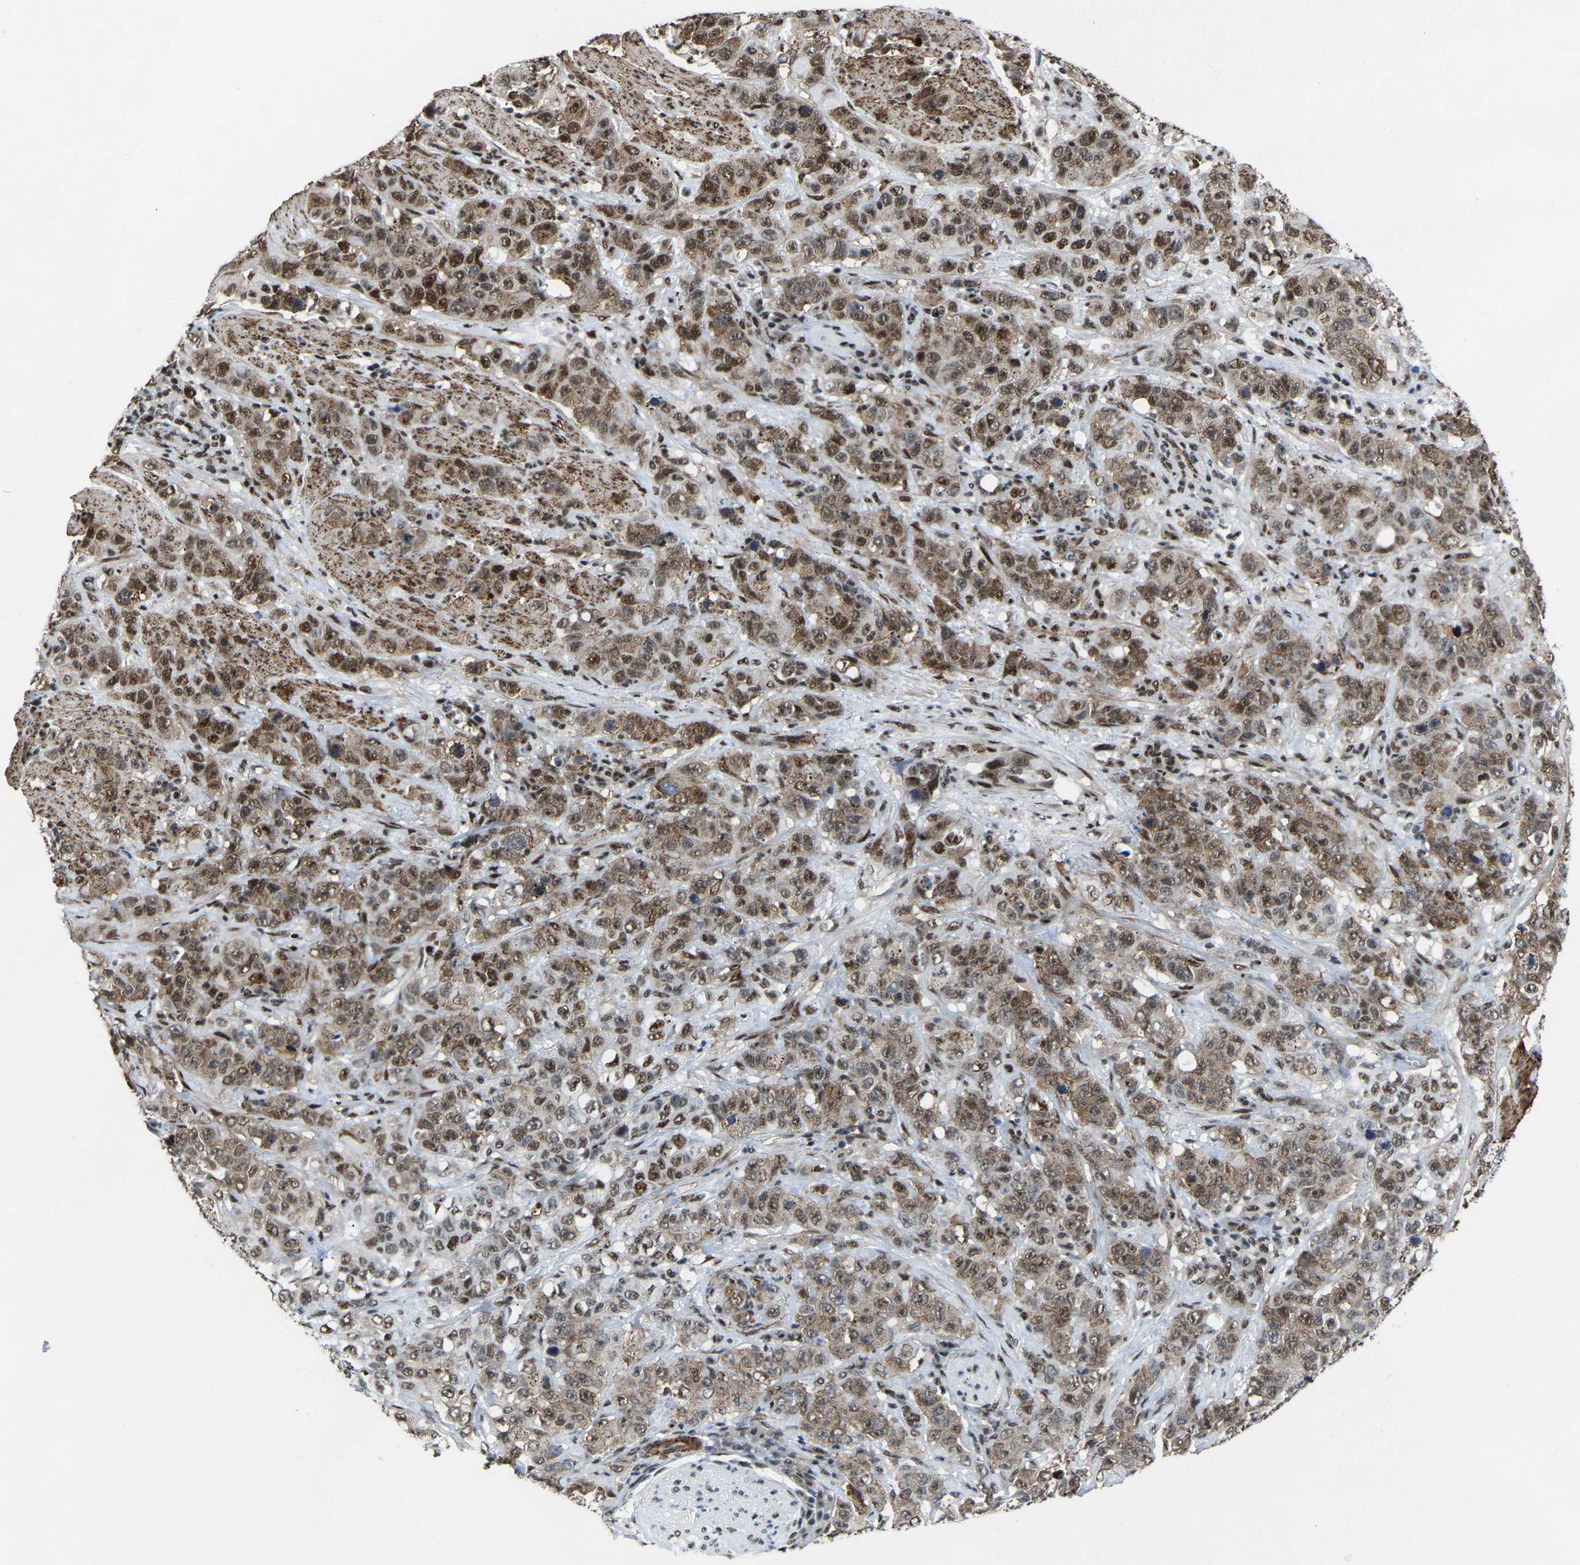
{"staining": {"intensity": "moderate", "quantity": ">75%", "location": "nuclear"}, "tissue": "stomach cancer", "cell_type": "Tumor cells", "image_type": "cancer", "snomed": [{"axis": "morphology", "description": "Adenocarcinoma, NOS"}, {"axis": "topography", "description": "Stomach"}], "caption": "Tumor cells demonstrate moderate nuclear staining in approximately >75% of cells in stomach cancer (adenocarcinoma). Nuclei are stained in blue.", "gene": "DDX5", "patient": {"sex": "male", "age": 48}}